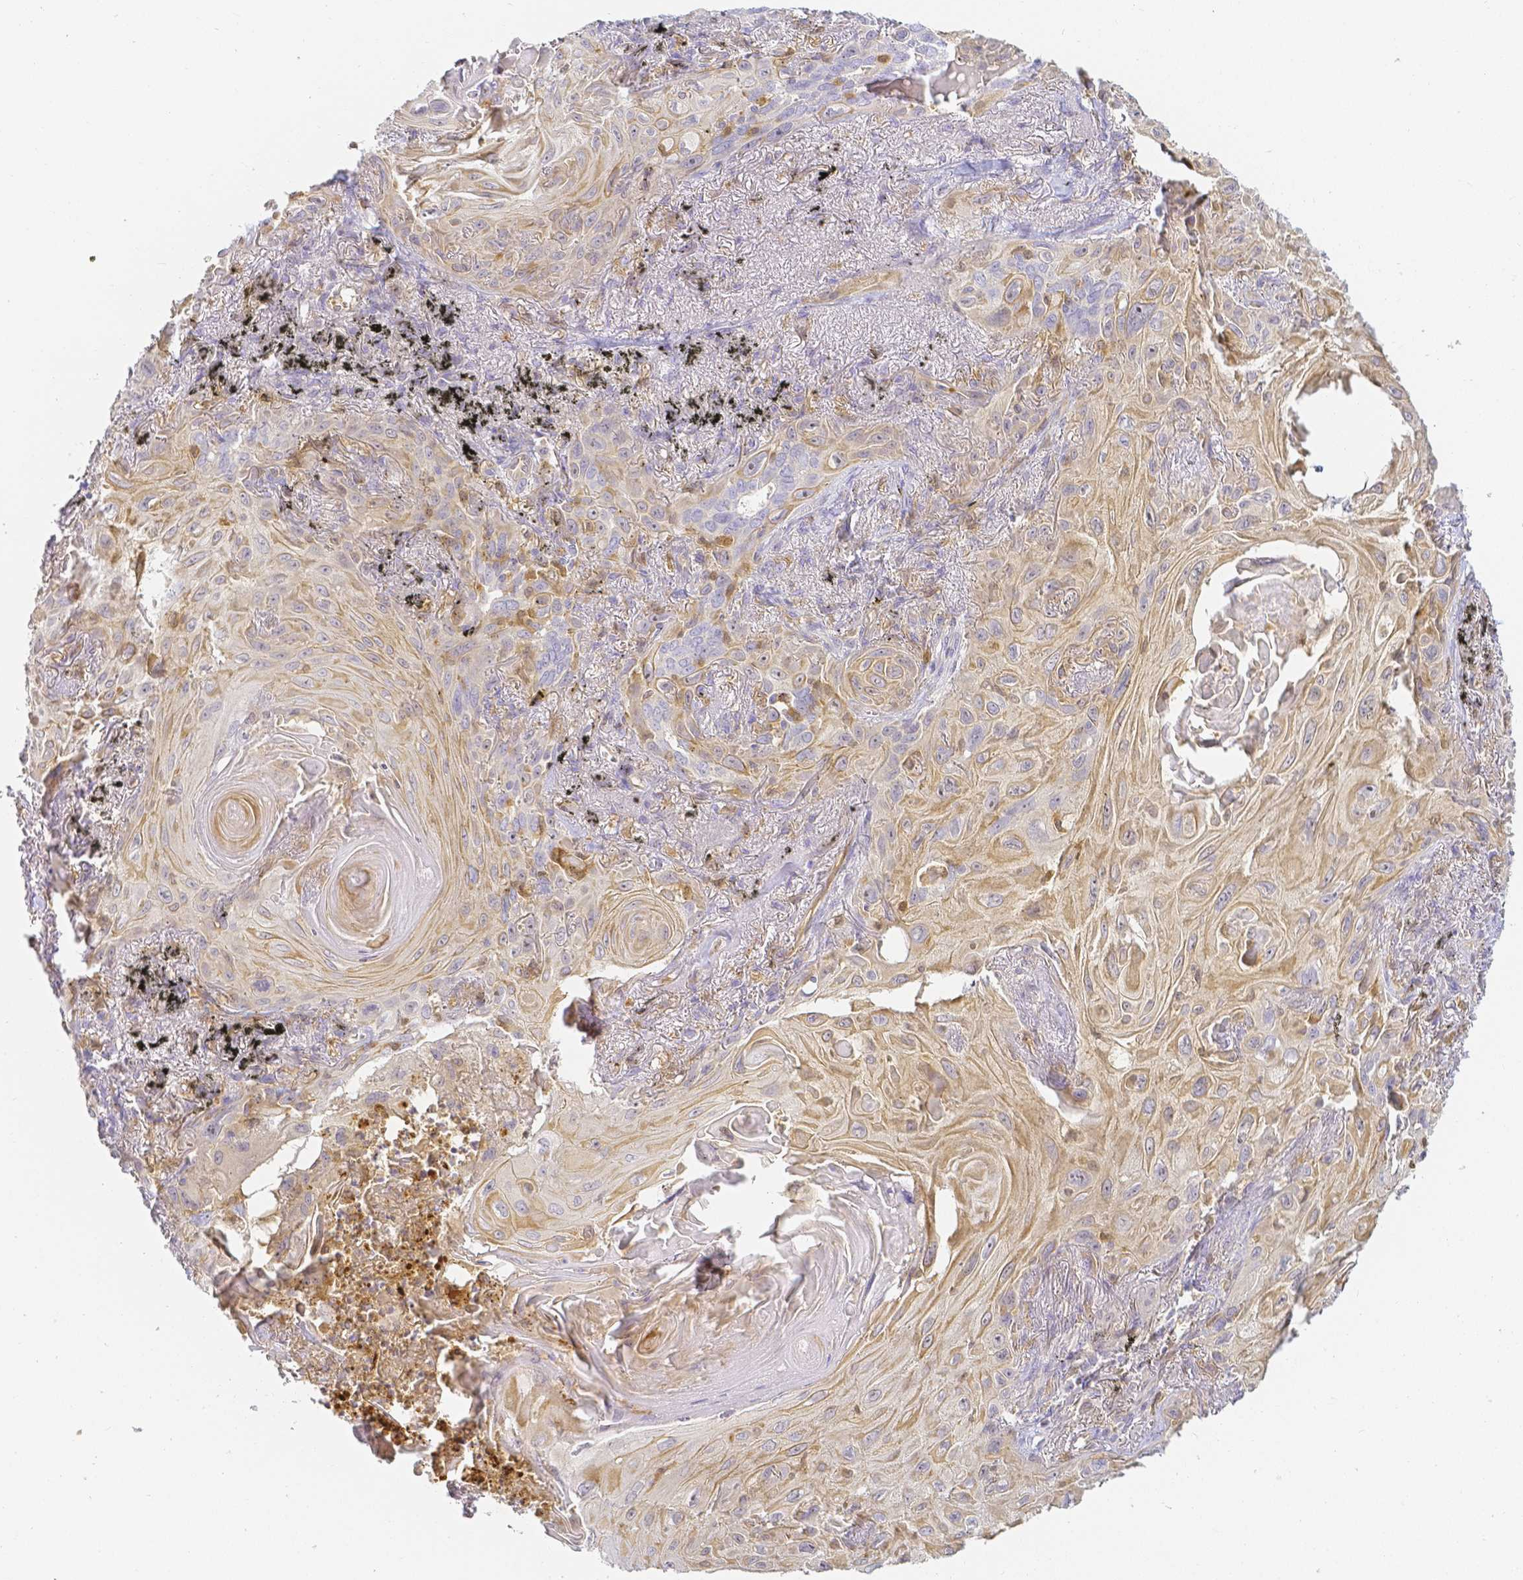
{"staining": {"intensity": "weak", "quantity": ">75%", "location": "cytoplasmic/membranous"}, "tissue": "lung cancer", "cell_type": "Tumor cells", "image_type": "cancer", "snomed": [{"axis": "morphology", "description": "Squamous cell carcinoma, NOS"}, {"axis": "topography", "description": "Lung"}], "caption": "Human lung squamous cell carcinoma stained with a protein marker exhibits weak staining in tumor cells.", "gene": "KCNH1", "patient": {"sex": "male", "age": 79}}